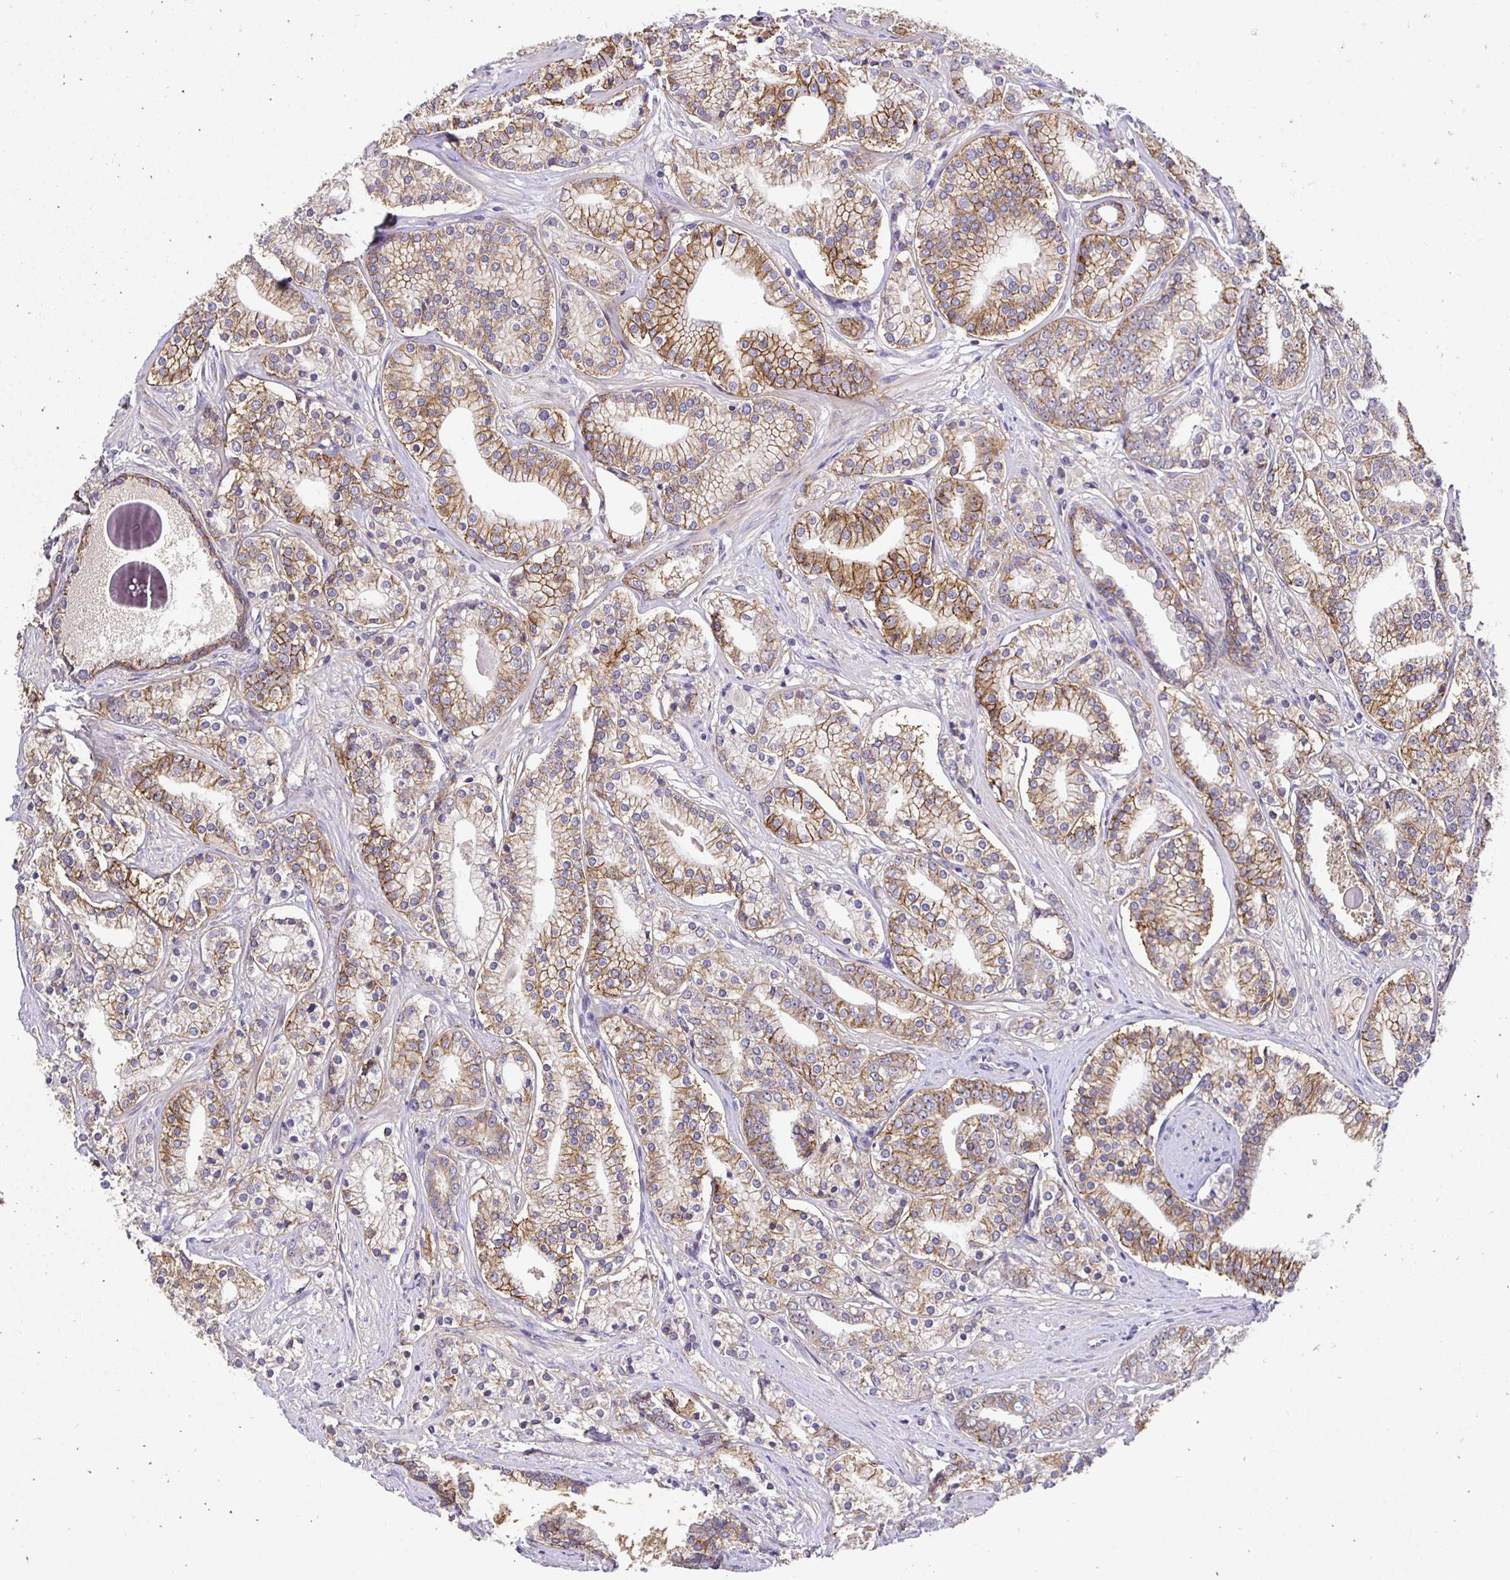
{"staining": {"intensity": "moderate", "quantity": "25%-75%", "location": "cytoplasmic/membranous"}, "tissue": "prostate cancer", "cell_type": "Tumor cells", "image_type": "cancer", "snomed": [{"axis": "morphology", "description": "Adenocarcinoma, High grade"}, {"axis": "topography", "description": "Prostate"}], "caption": "Protein staining of prostate high-grade adenocarcinoma tissue reveals moderate cytoplasmic/membranous positivity in about 25%-75% of tumor cells. (DAB (3,3'-diaminobenzidine) = brown stain, brightfield microscopy at high magnification).", "gene": "SLC9A1", "patient": {"sex": "male", "age": 58}}